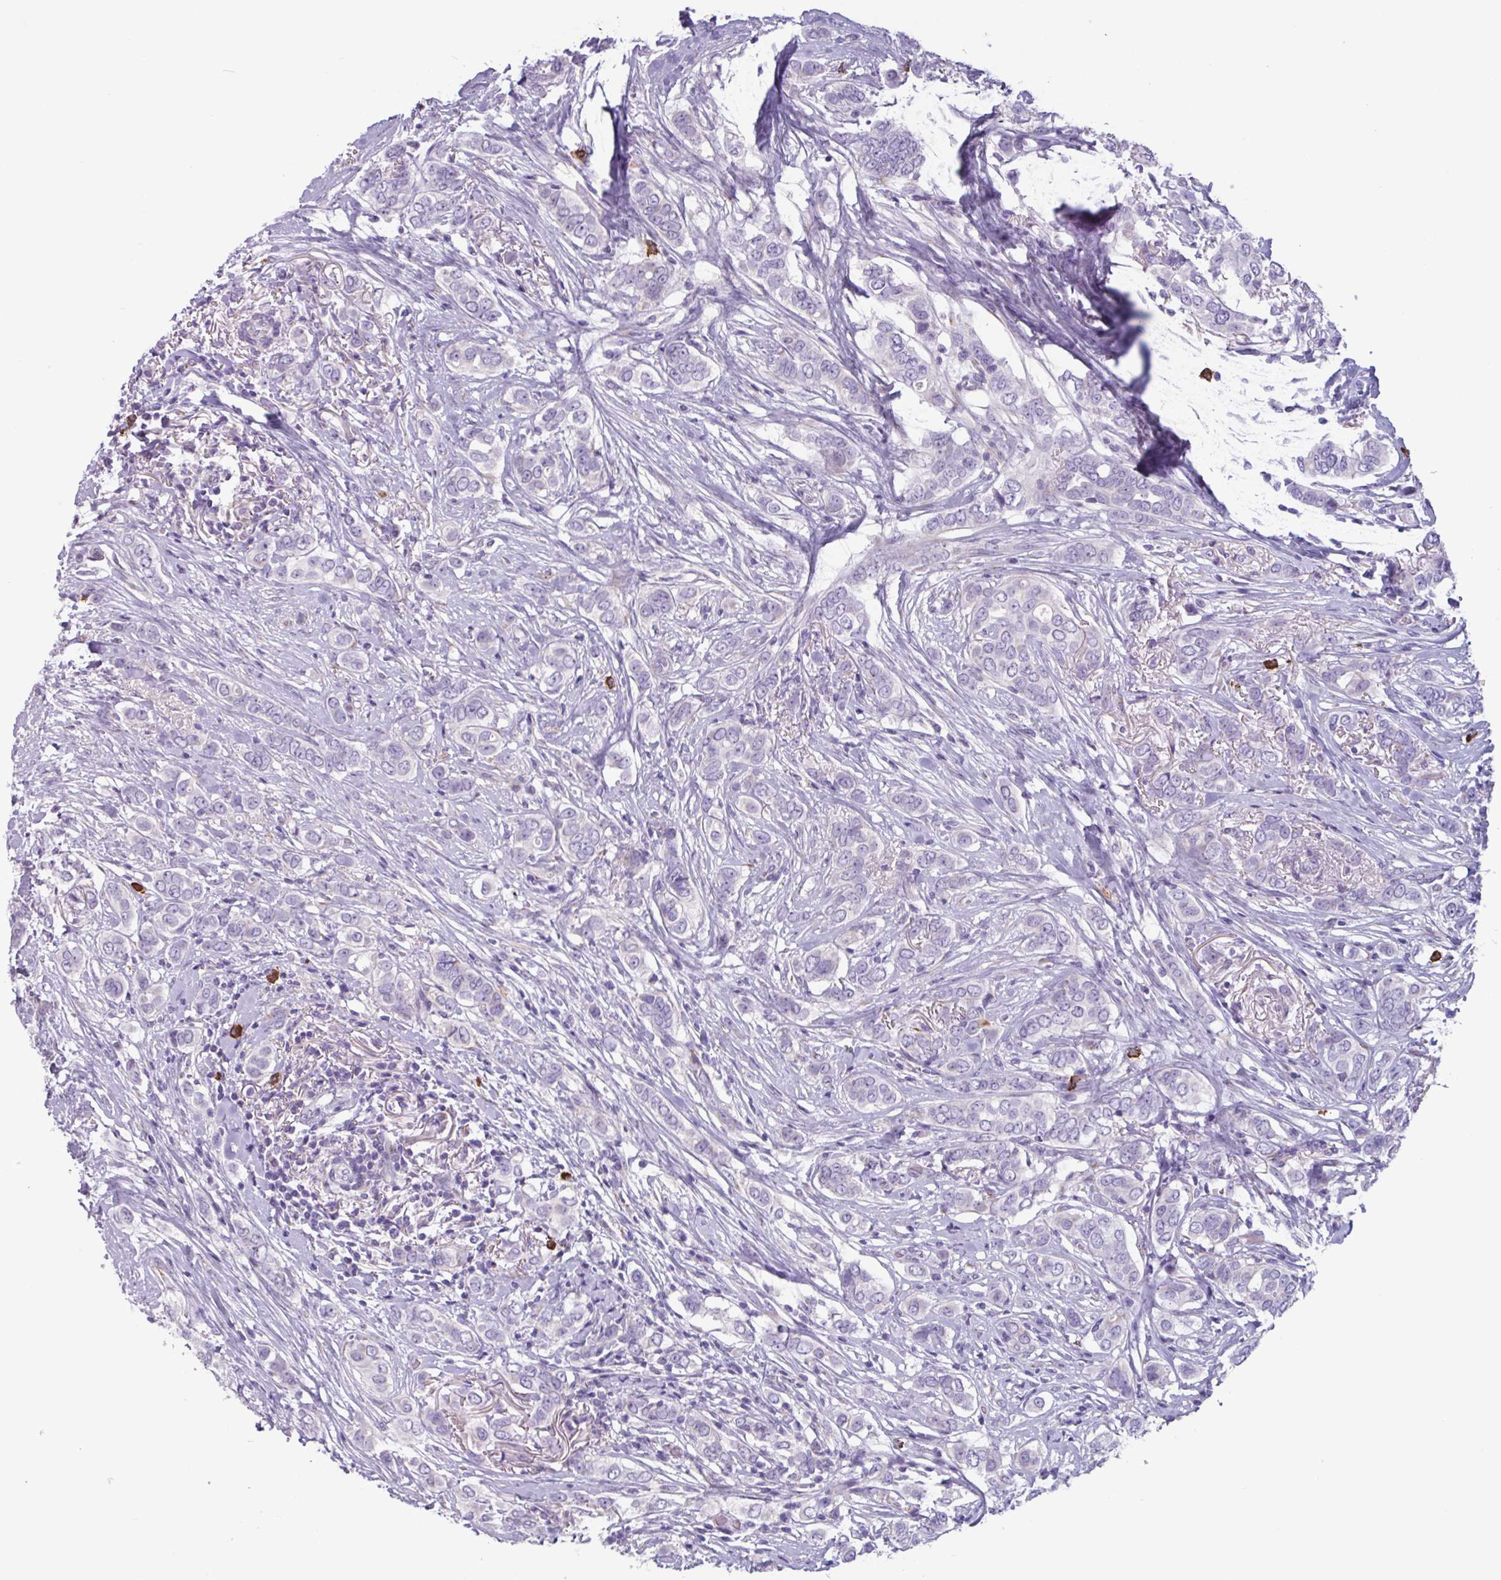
{"staining": {"intensity": "weak", "quantity": "<25%", "location": "cytoplasmic/membranous"}, "tissue": "breast cancer", "cell_type": "Tumor cells", "image_type": "cancer", "snomed": [{"axis": "morphology", "description": "Lobular carcinoma"}, {"axis": "topography", "description": "Breast"}], "caption": "Tumor cells show no significant protein expression in breast cancer (lobular carcinoma). (IHC, brightfield microscopy, high magnification).", "gene": "ADGRE1", "patient": {"sex": "female", "age": 51}}